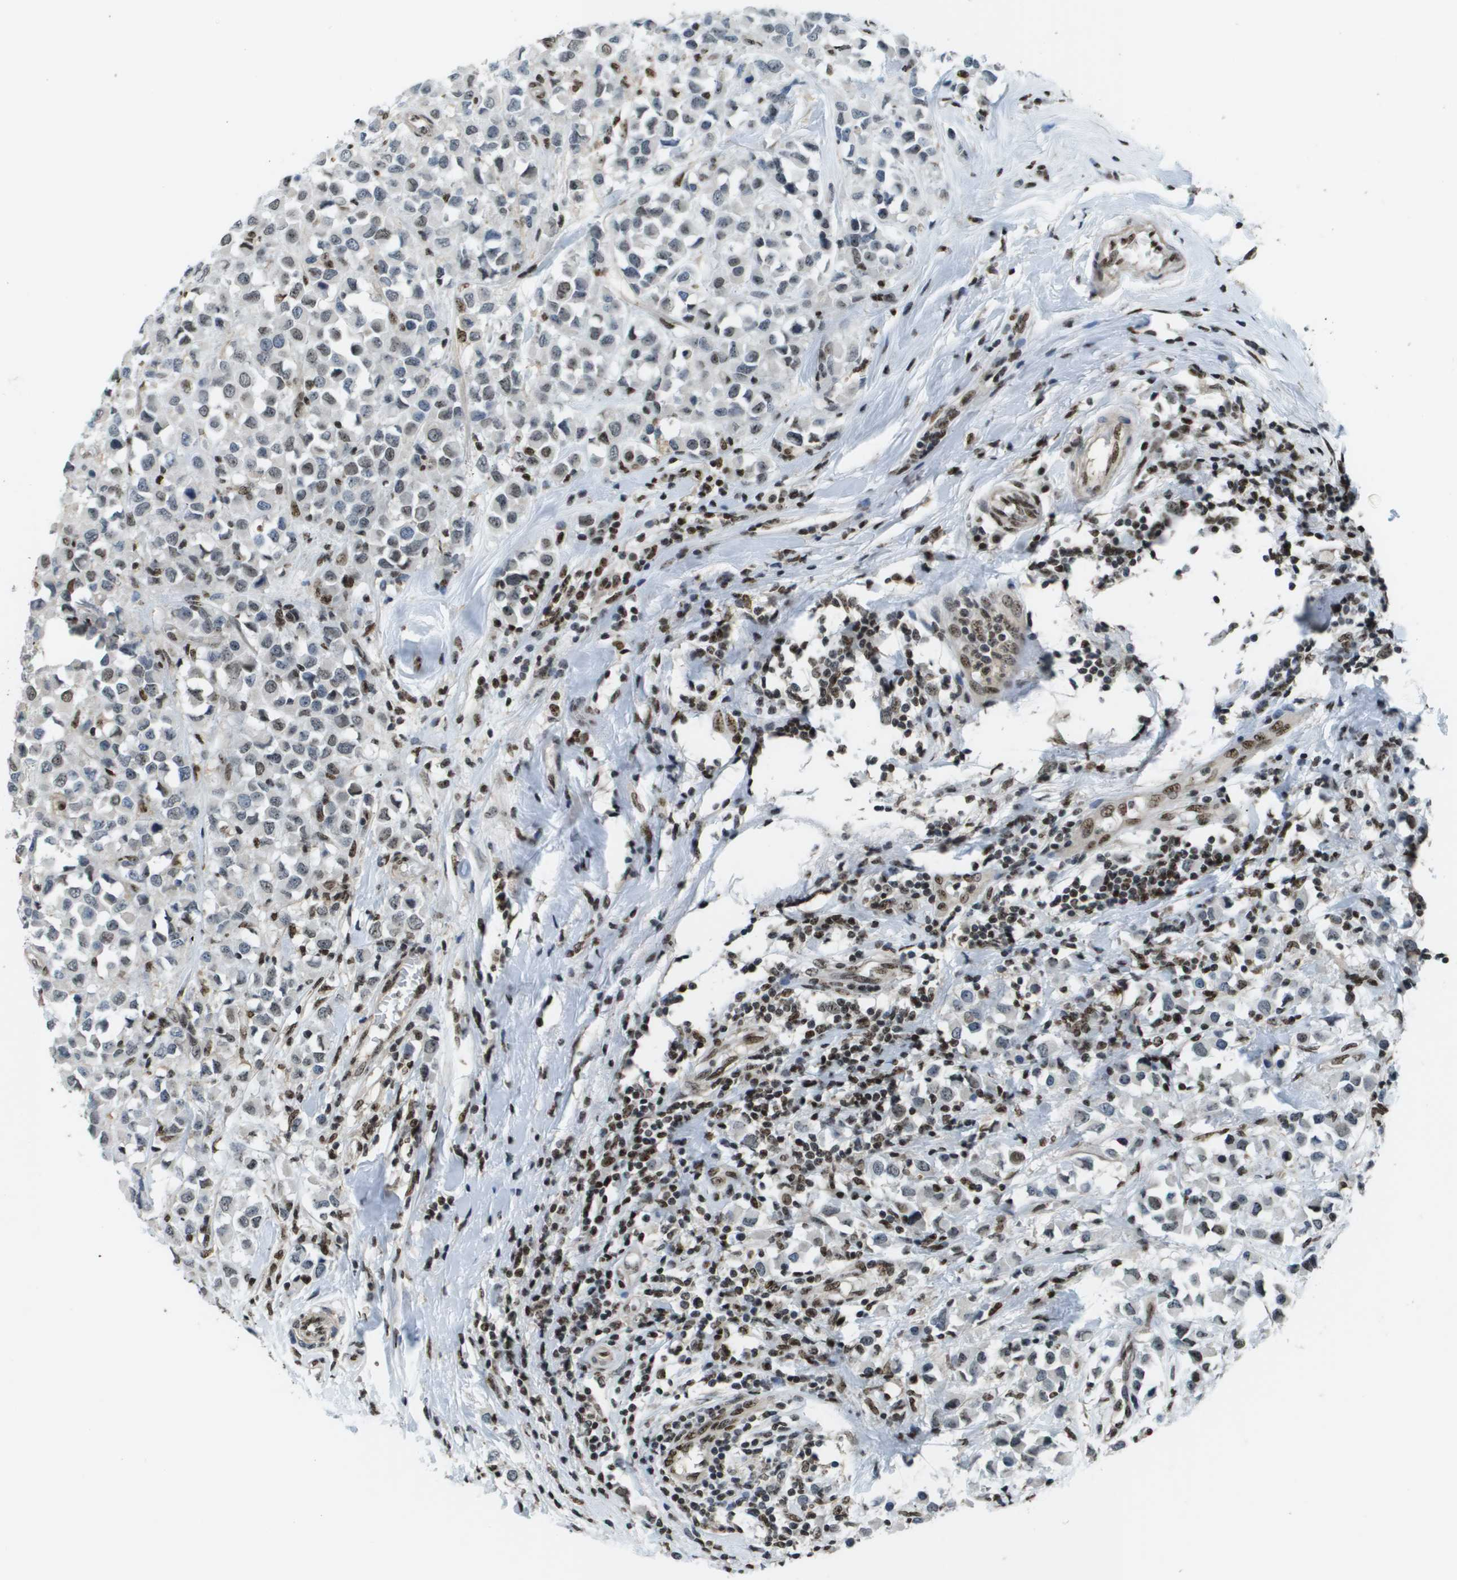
{"staining": {"intensity": "weak", "quantity": "<25%", "location": "nuclear"}, "tissue": "breast cancer", "cell_type": "Tumor cells", "image_type": "cancer", "snomed": [{"axis": "morphology", "description": "Duct carcinoma"}, {"axis": "topography", "description": "Breast"}], "caption": "This is a photomicrograph of immunohistochemistry staining of invasive ductal carcinoma (breast), which shows no positivity in tumor cells.", "gene": "SP100", "patient": {"sex": "female", "age": 61}}